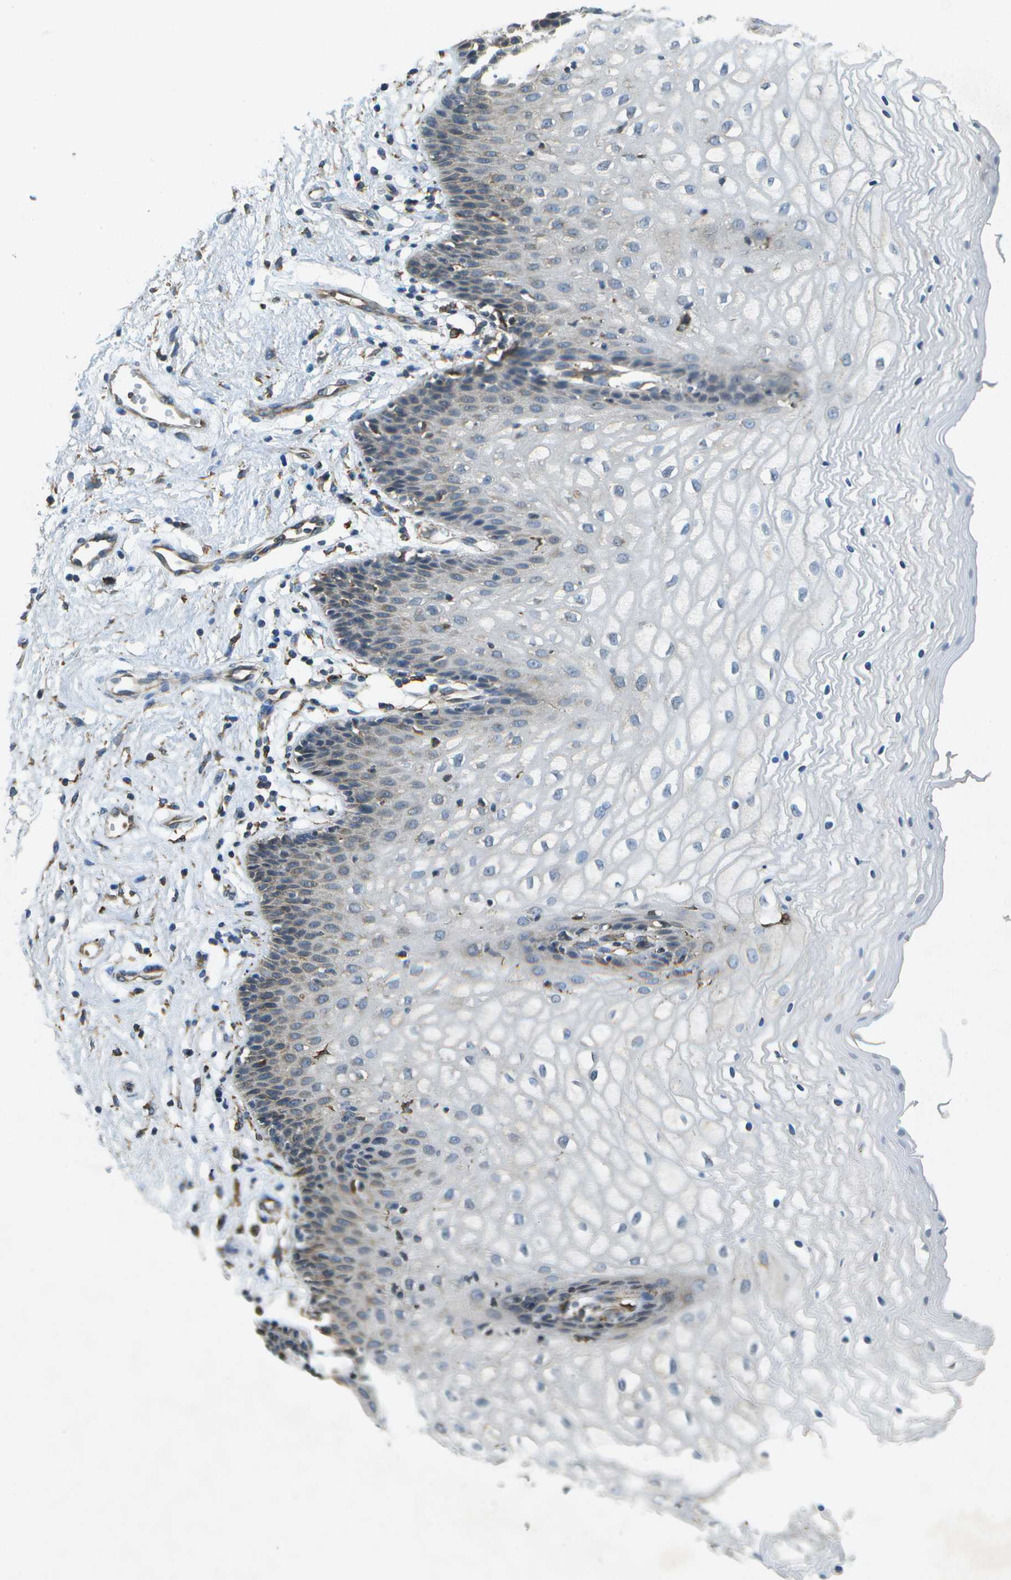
{"staining": {"intensity": "moderate", "quantity": "25%-75%", "location": "cytoplasmic/membranous"}, "tissue": "vagina", "cell_type": "Squamous epithelial cells", "image_type": "normal", "snomed": [{"axis": "morphology", "description": "Normal tissue, NOS"}, {"axis": "topography", "description": "Vagina"}], "caption": "The image displays staining of unremarkable vagina, revealing moderate cytoplasmic/membranous protein expression (brown color) within squamous epithelial cells.", "gene": "PDIA4", "patient": {"sex": "female", "age": 34}}